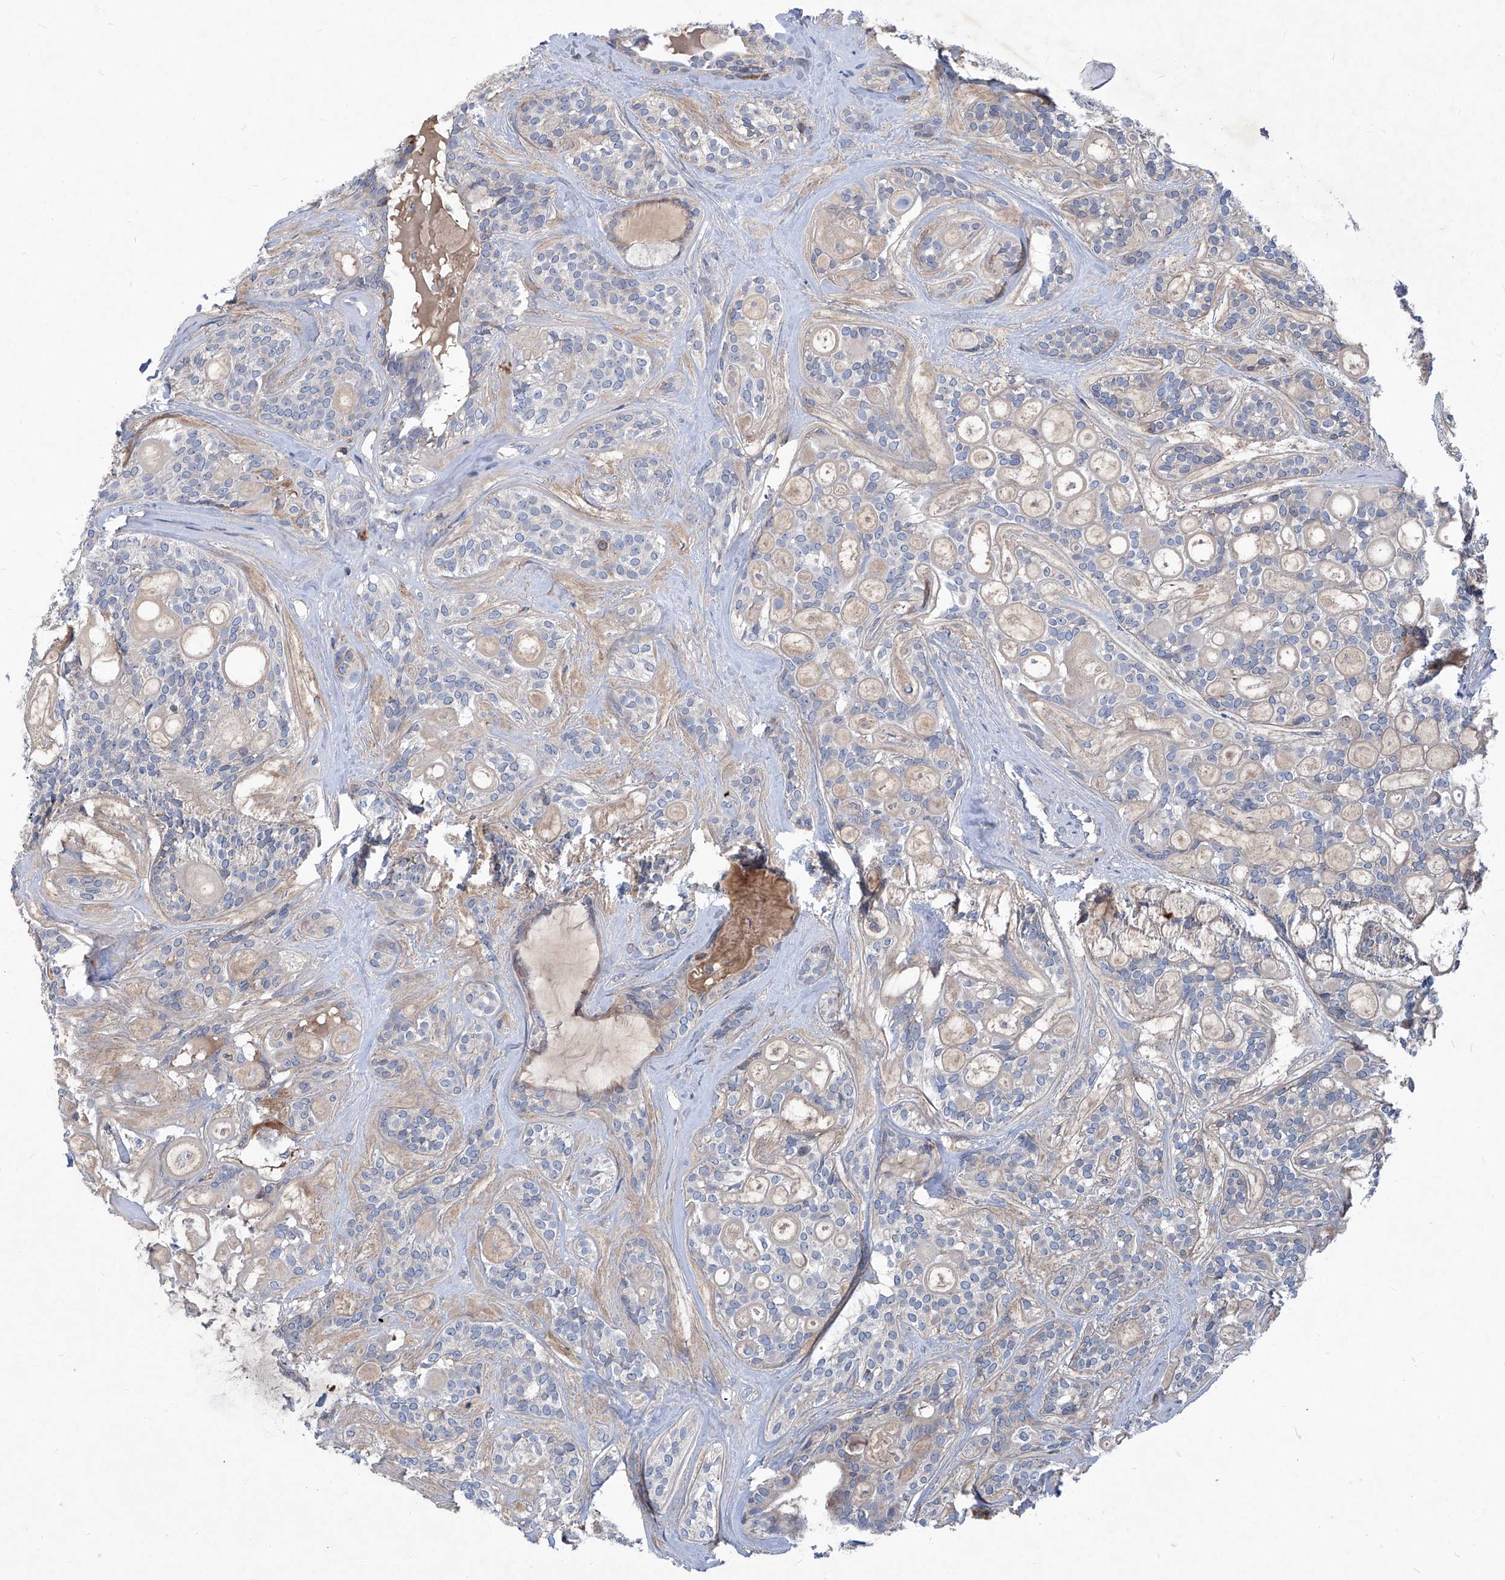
{"staining": {"intensity": "negative", "quantity": "none", "location": "none"}, "tissue": "head and neck cancer", "cell_type": "Tumor cells", "image_type": "cancer", "snomed": [{"axis": "morphology", "description": "Adenocarcinoma, NOS"}, {"axis": "topography", "description": "Head-Neck"}], "caption": "Immunohistochemistry (IHC) histopathology image of neoplastic tissue: human head and neck adenocarcinoma stained with DAB (3,3'-diaminobenzidine) demonstrates no significant protein staining in tumor cells.", "gene": "EPHA8", "patient": {"sex": "male", "age": 66}}